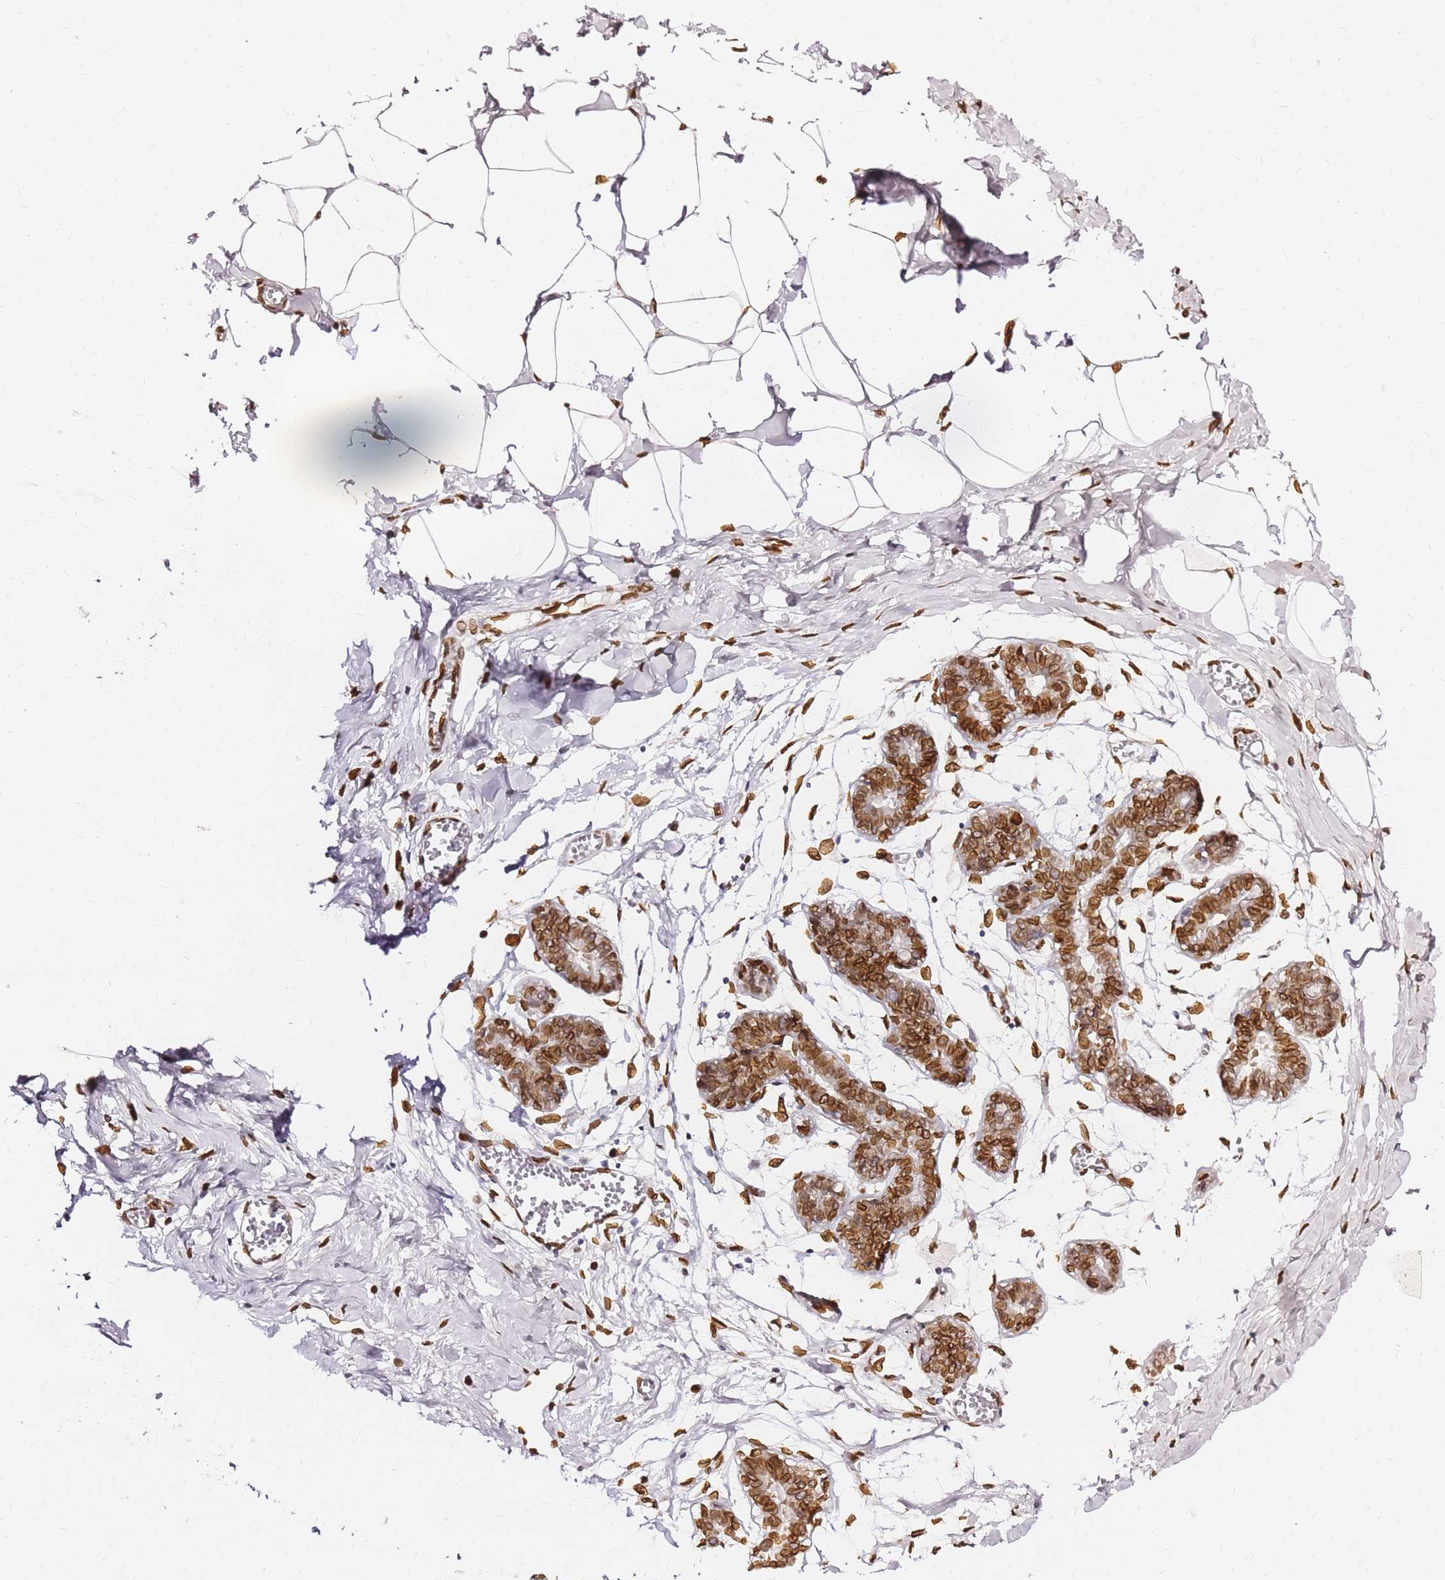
{"staining": {"intensity": "strong", "quantity": ">75%", "location": "nuclear"}, "tissue": "breast", "cell_type": "Adipocytes", "image_type": "normal", "snomed": [{"axis": "morphology", "description": "Normal tissue, NOS"}, {"axis": "topography", "description": "Breast"}], "caption": "Brown immunohistochemical staining in unremarkable breast demonstrates strong nuclear positivity in about >75% of adipocytes.", "gene": "C6orf141", "patient": {"sex": "female", "age": 27}}